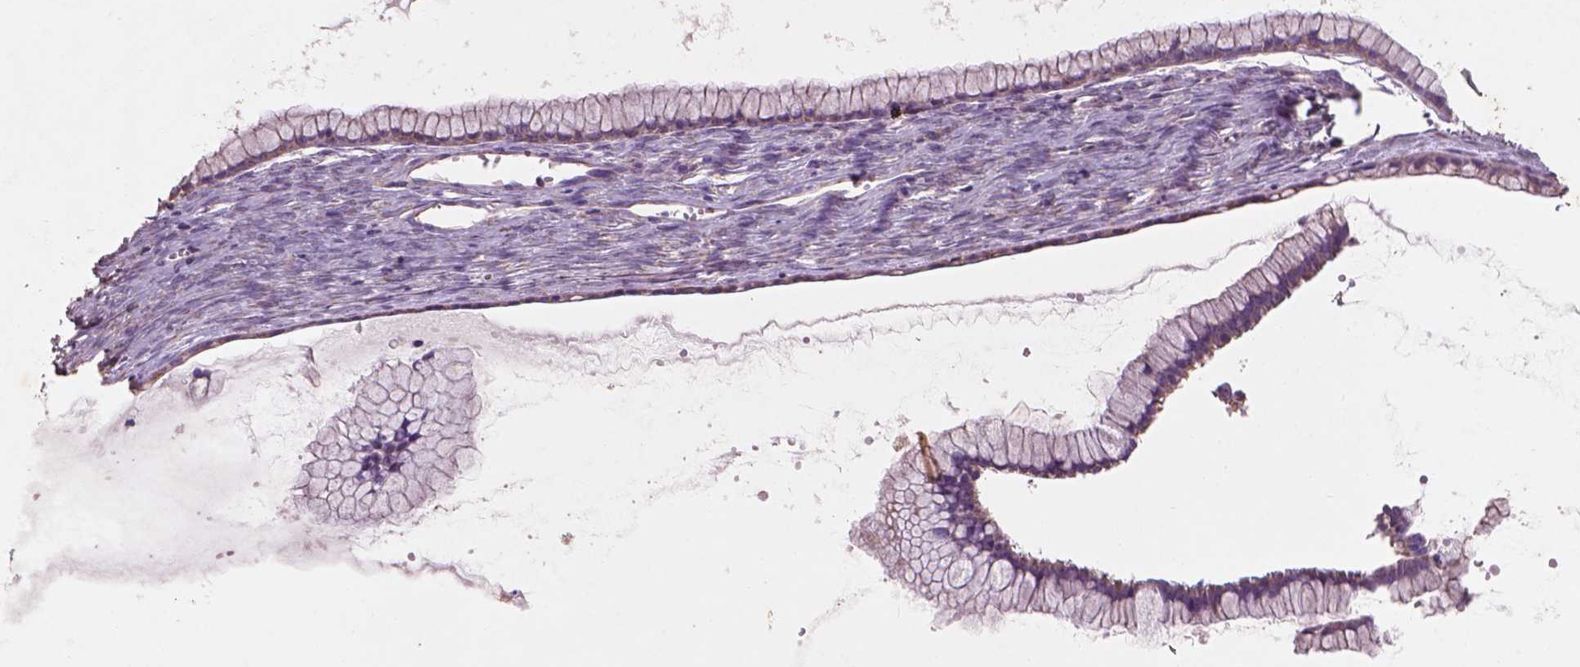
{"staining": {"intensity": "weak", "quantity": "<25%", "location": "cytoplasmic/membranous"}, "tissue": "ovarian cancer", "cell_type": "Tumor cells", "image_type": "cancer", "snomed": [{"axis": "morphology", "description": "Cystadenocarcinoma, mucinous, NOS"}, {"axis": "topography", "description": "Ovary"}], "caption": "Immunohistochemistry of human ovarian cancer (mucinous cystadenocarcinoma) reveals no staining in tumor cells. The staining was performed using DAB to visualize the protein expression in brown, while the nuclei were stained in blue with hematoxylin (Magnification: 20x).", "gene": "NLRX1", "patient": {"sex": "female", "age": 41}}